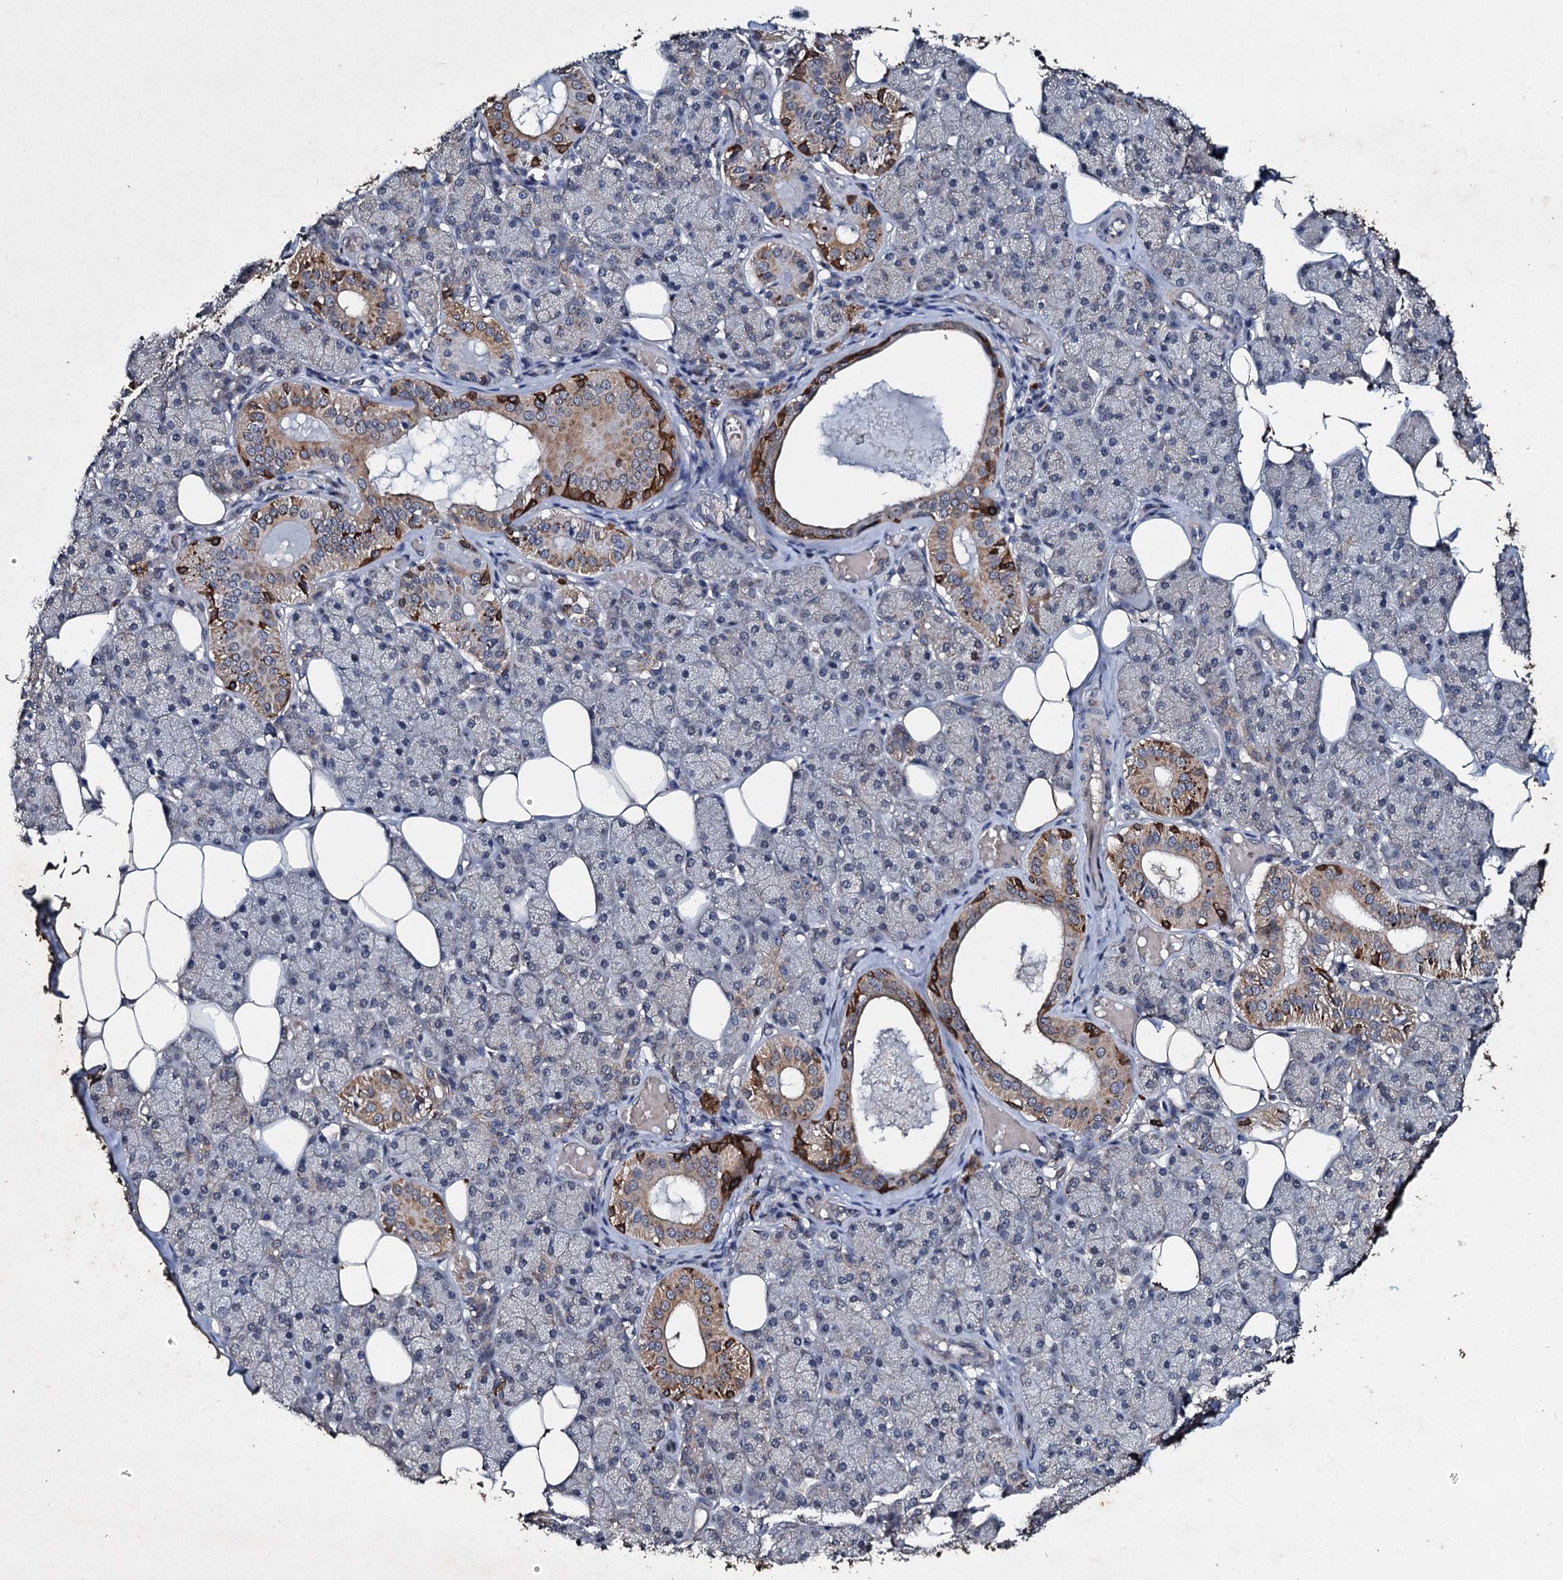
{"staining": {"intensity": "strong", "quantity": "<25%", "location": "cytoplasmic/membranous"}, "tissue": "salivary gland", "cell_type": "Glandular cells", "image_type": "normal", "snomed": [{"axis": "morphology", "description": "Normal tissue, NOS"}, {"axis": "topography", "description": "Salivary gland"}], "caption": "High-power microscopy captured an immunohistochemistry photomicrograph of benign salivary gland, revealing strong cytoplasmic/membranous staining in about <25% of glandular cells. The staining is performed using DAB brown chromogen to label protein expression. The nuclei are counter-stained blue using hematoxylin.", "gene": "ADAMTS10", "patient": {"sex": "female", "age": 33}}